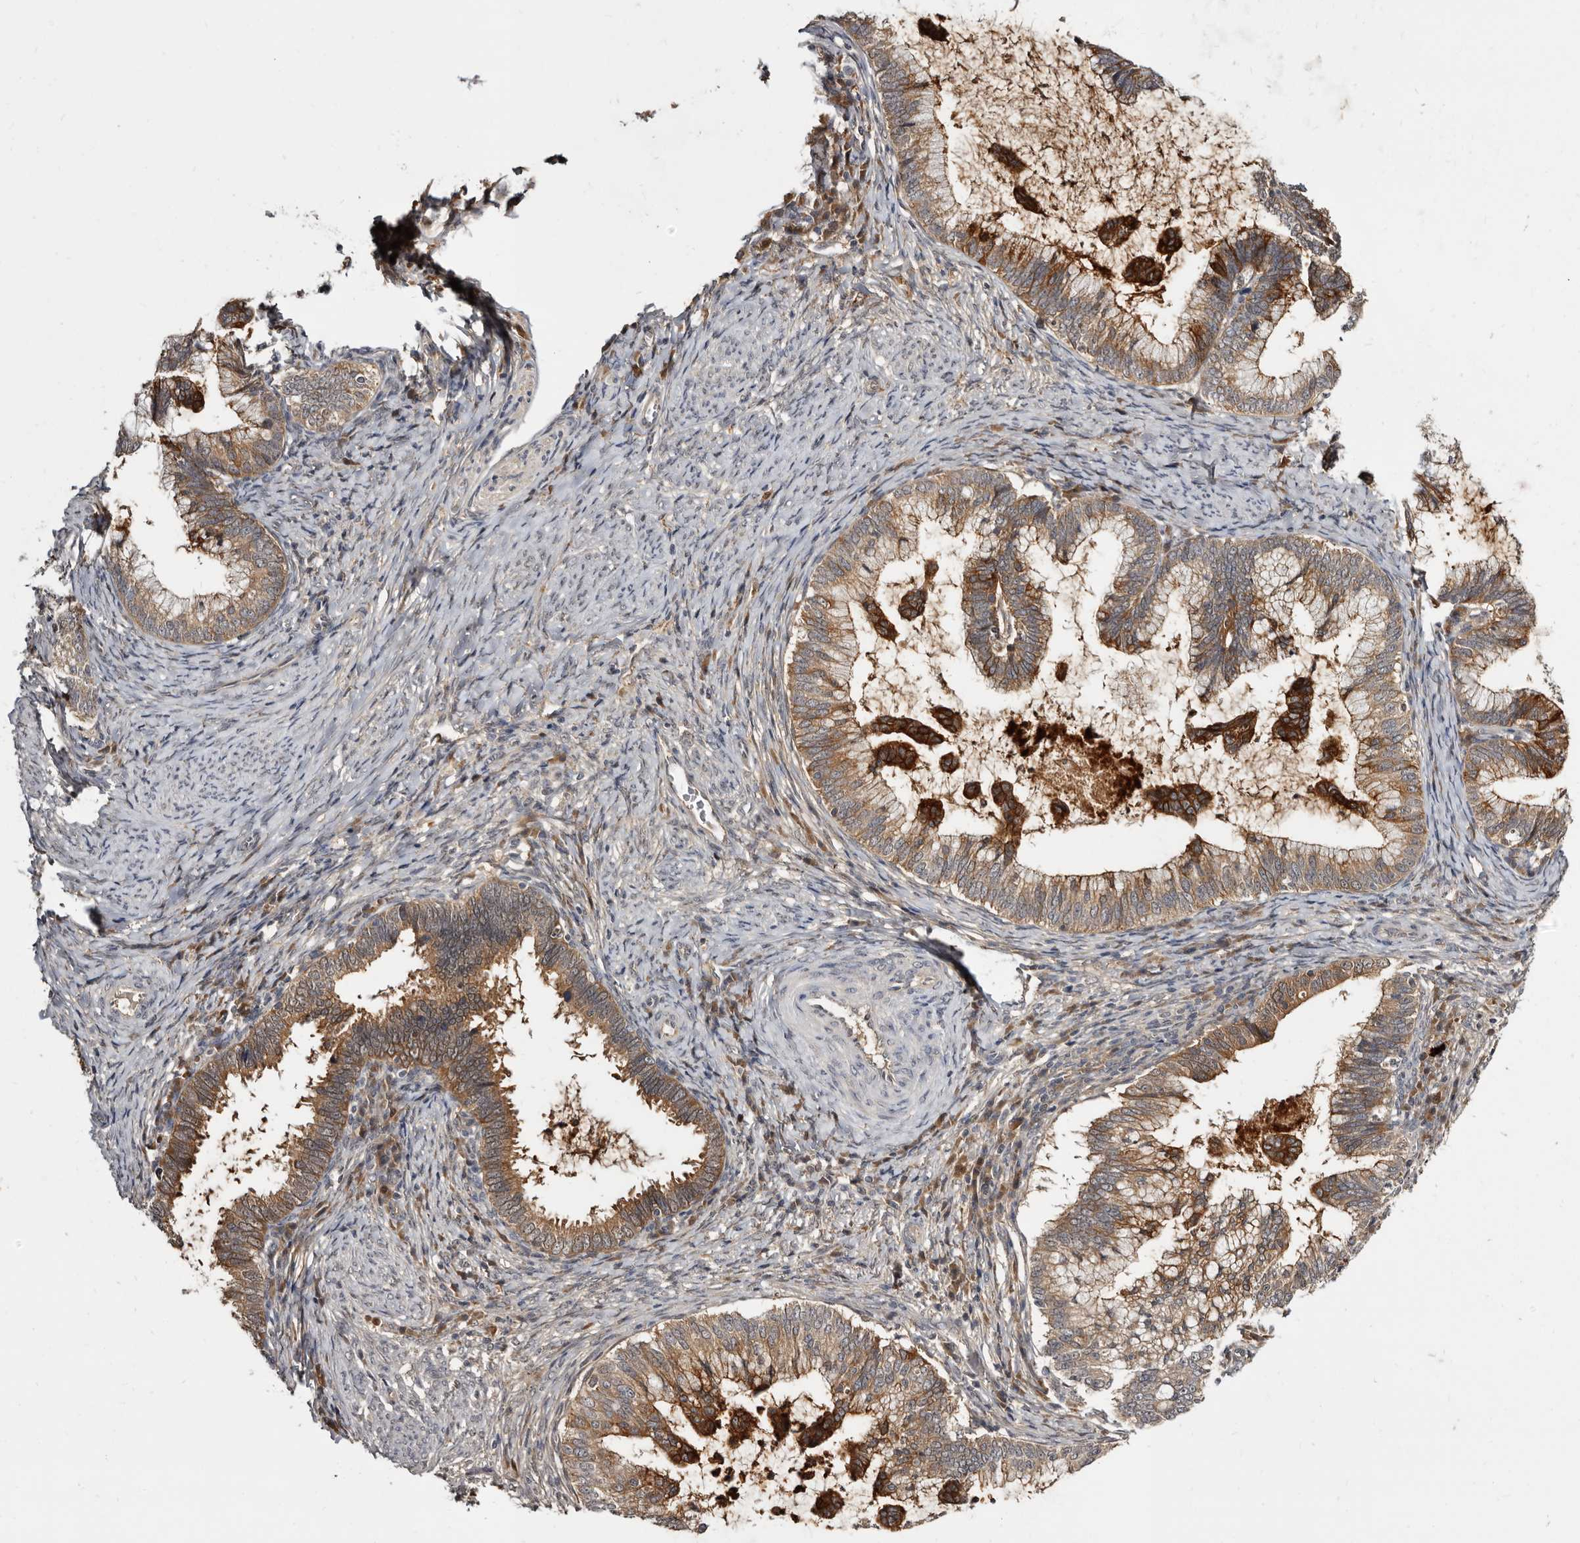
{"staining": {"intensity": "strong", "quantity": "<25%", "location": "cytoplasmic/membranous"}, "tissue": "cervical cancer", "cell_type": "Tumor cells", "image_type": "cancer", "snomed": [{"axis": "morphology", "description": "Adenocarcinoma, NOS"}, {"axis": "topography", "description": "Cervix"}], "caption": "Protein expression analysis of cervical cancer (adenocarcinoma) displays strong cytoplasmic/membranous expression in approximately <25% of tumor cells. (DAB (3,3'-diaminobenzidine) IHC, brown staining for protein, blue staining for nuclei).", "gene": "INAVA", "patient": {"sex": "female", "age": 36}}